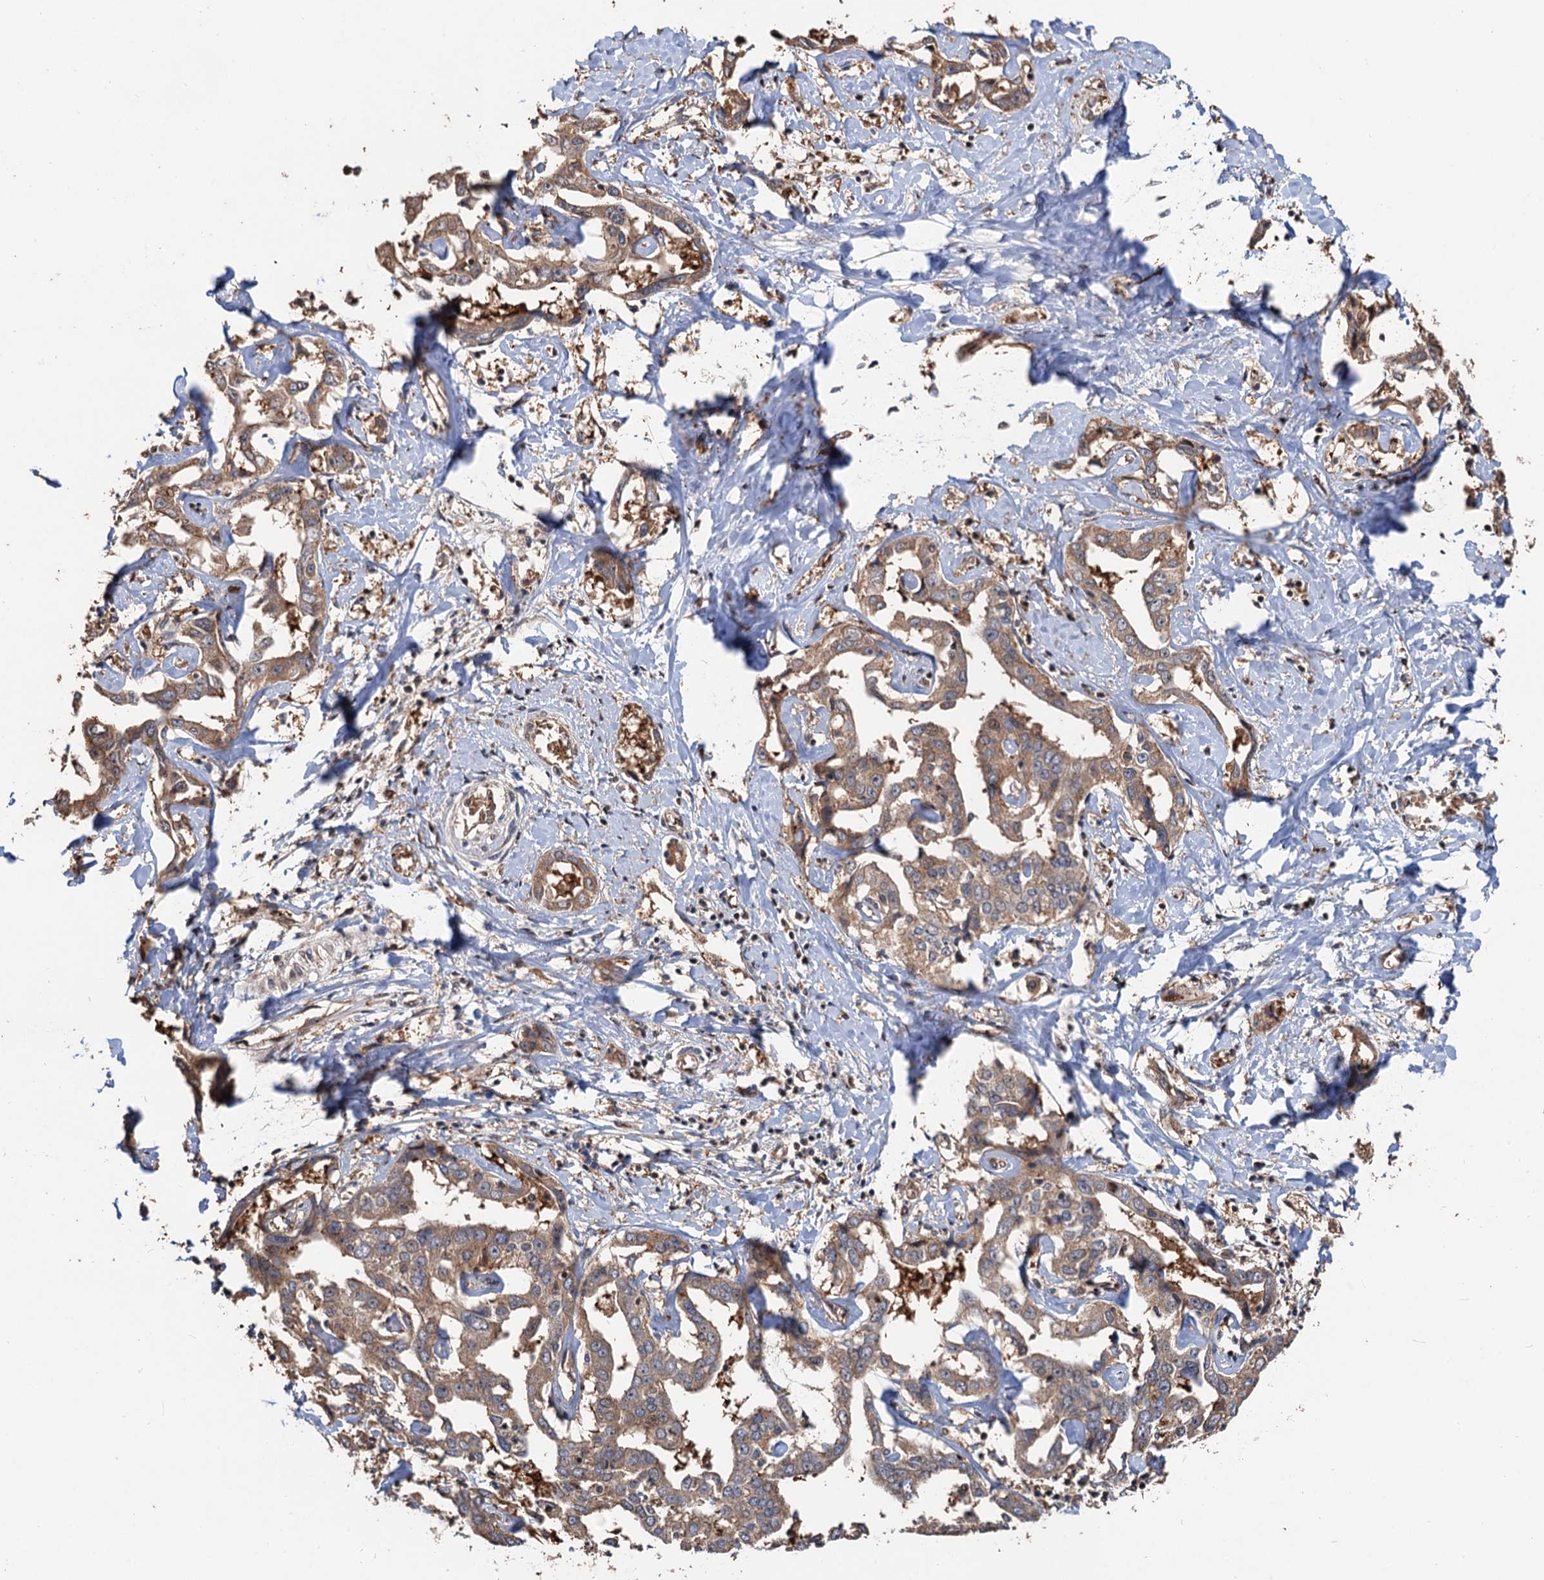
{"staining": {"intensity": "moderate", "quantity": ">75%", "location": "cytoplasmic/membranous"}, "tissue": "liver cancer", "cell_type": "Tumor cells", "image_type": "cancer", "snomed": [{"axis": "morphology", "description": "Cholangiocarcinoma"}, {"axis": "topography", "description": "Liver"}], "caption": "This histopathology image exhibits IHC staining of human liver cholangiocarcinoma, with medium moderate cytoplasmic/membranous positivity in about >75% of tumor cells.", "gene": "DEXI", "patient": {"sex": "male", "age": 59}}